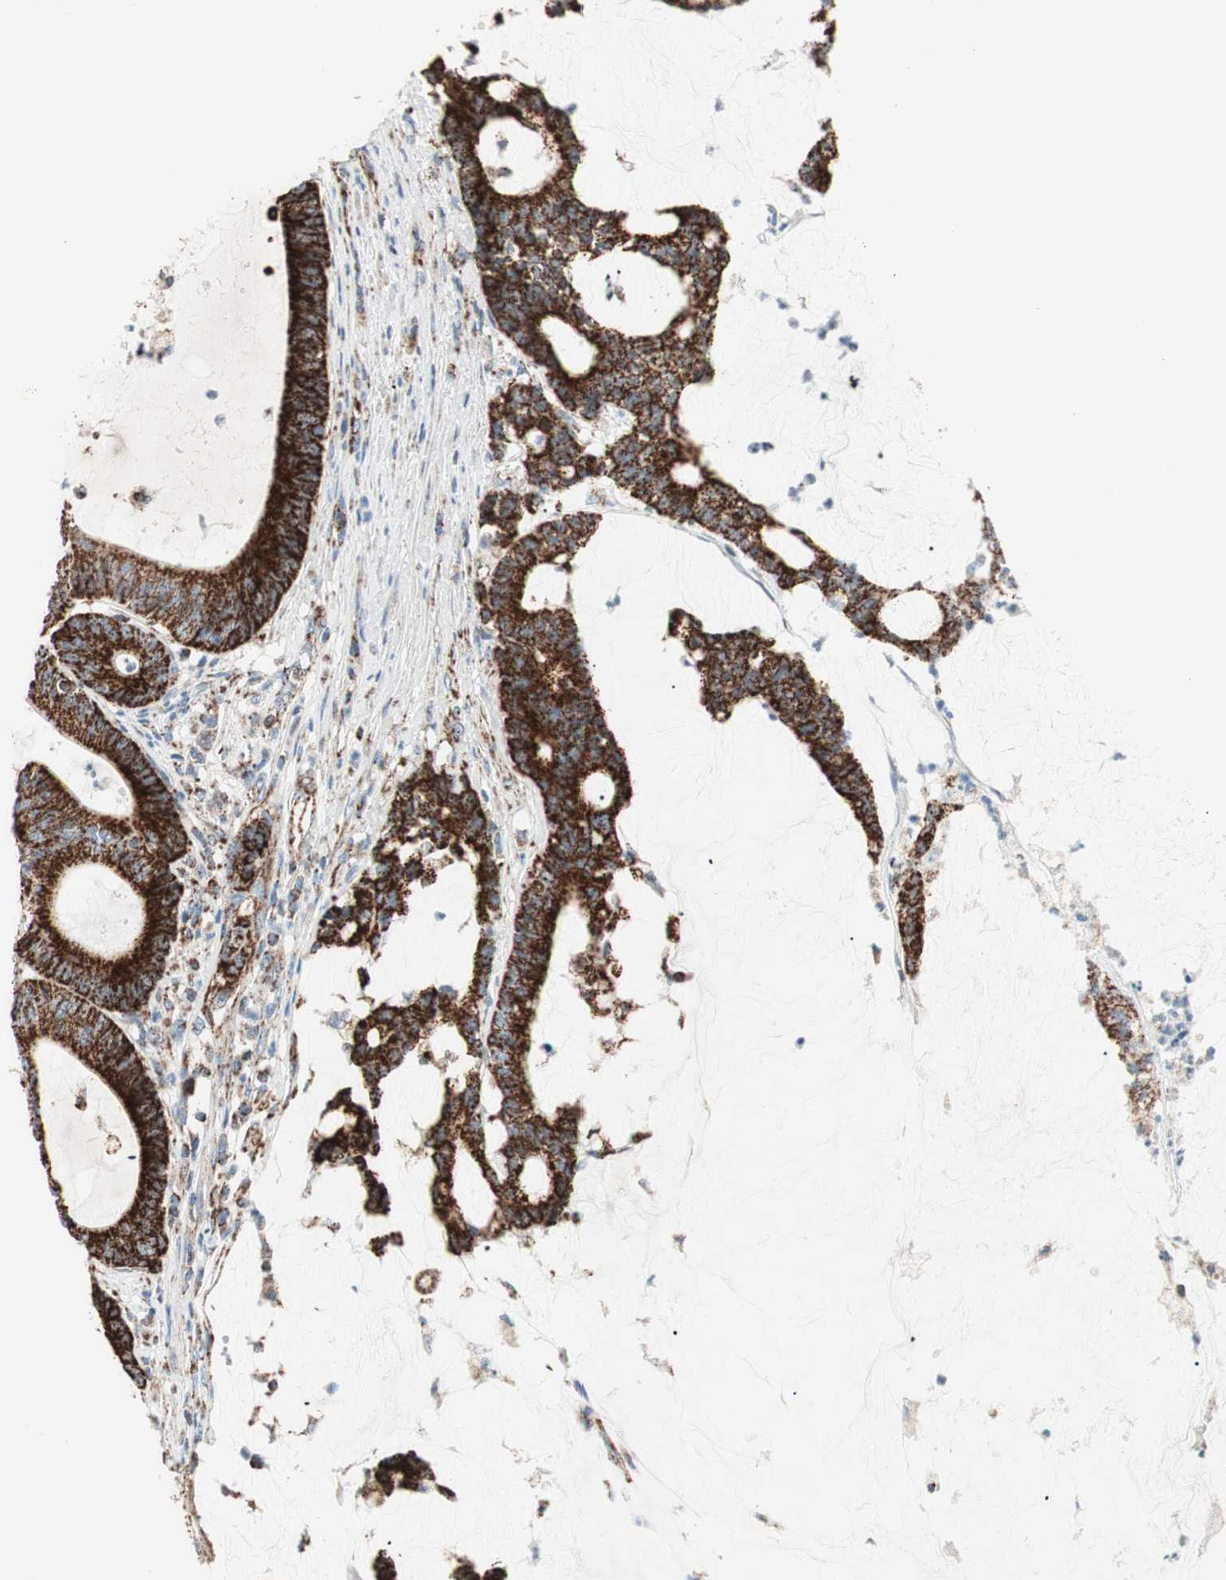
{"staining": {"intensity": "strong", "quantity": ">75%", "location": "cytoplasmic/membranous"}, "tissue": "colorectal cancer", "cell_type": "Tumor cells", "image_type": "cancer", "snomed": [{"axis": "morphology", "description": "Adenocarcinoma, NOS"}, {"axis": "topography", "description": "Colon"}], "caption": "Immunohistochemistry (DAB (3,3'-diaminobenzidine)) staining of colorectal cancer reveals strong cytoplasmic/membranous protein staining in about >75% of tumor cells. (DAB (3,3'-diaminobenzidine) IHC with brightfield microscopy, high magnification).", "gene": "TOMM20", "patient": {"sex": "female", "age": 84}}